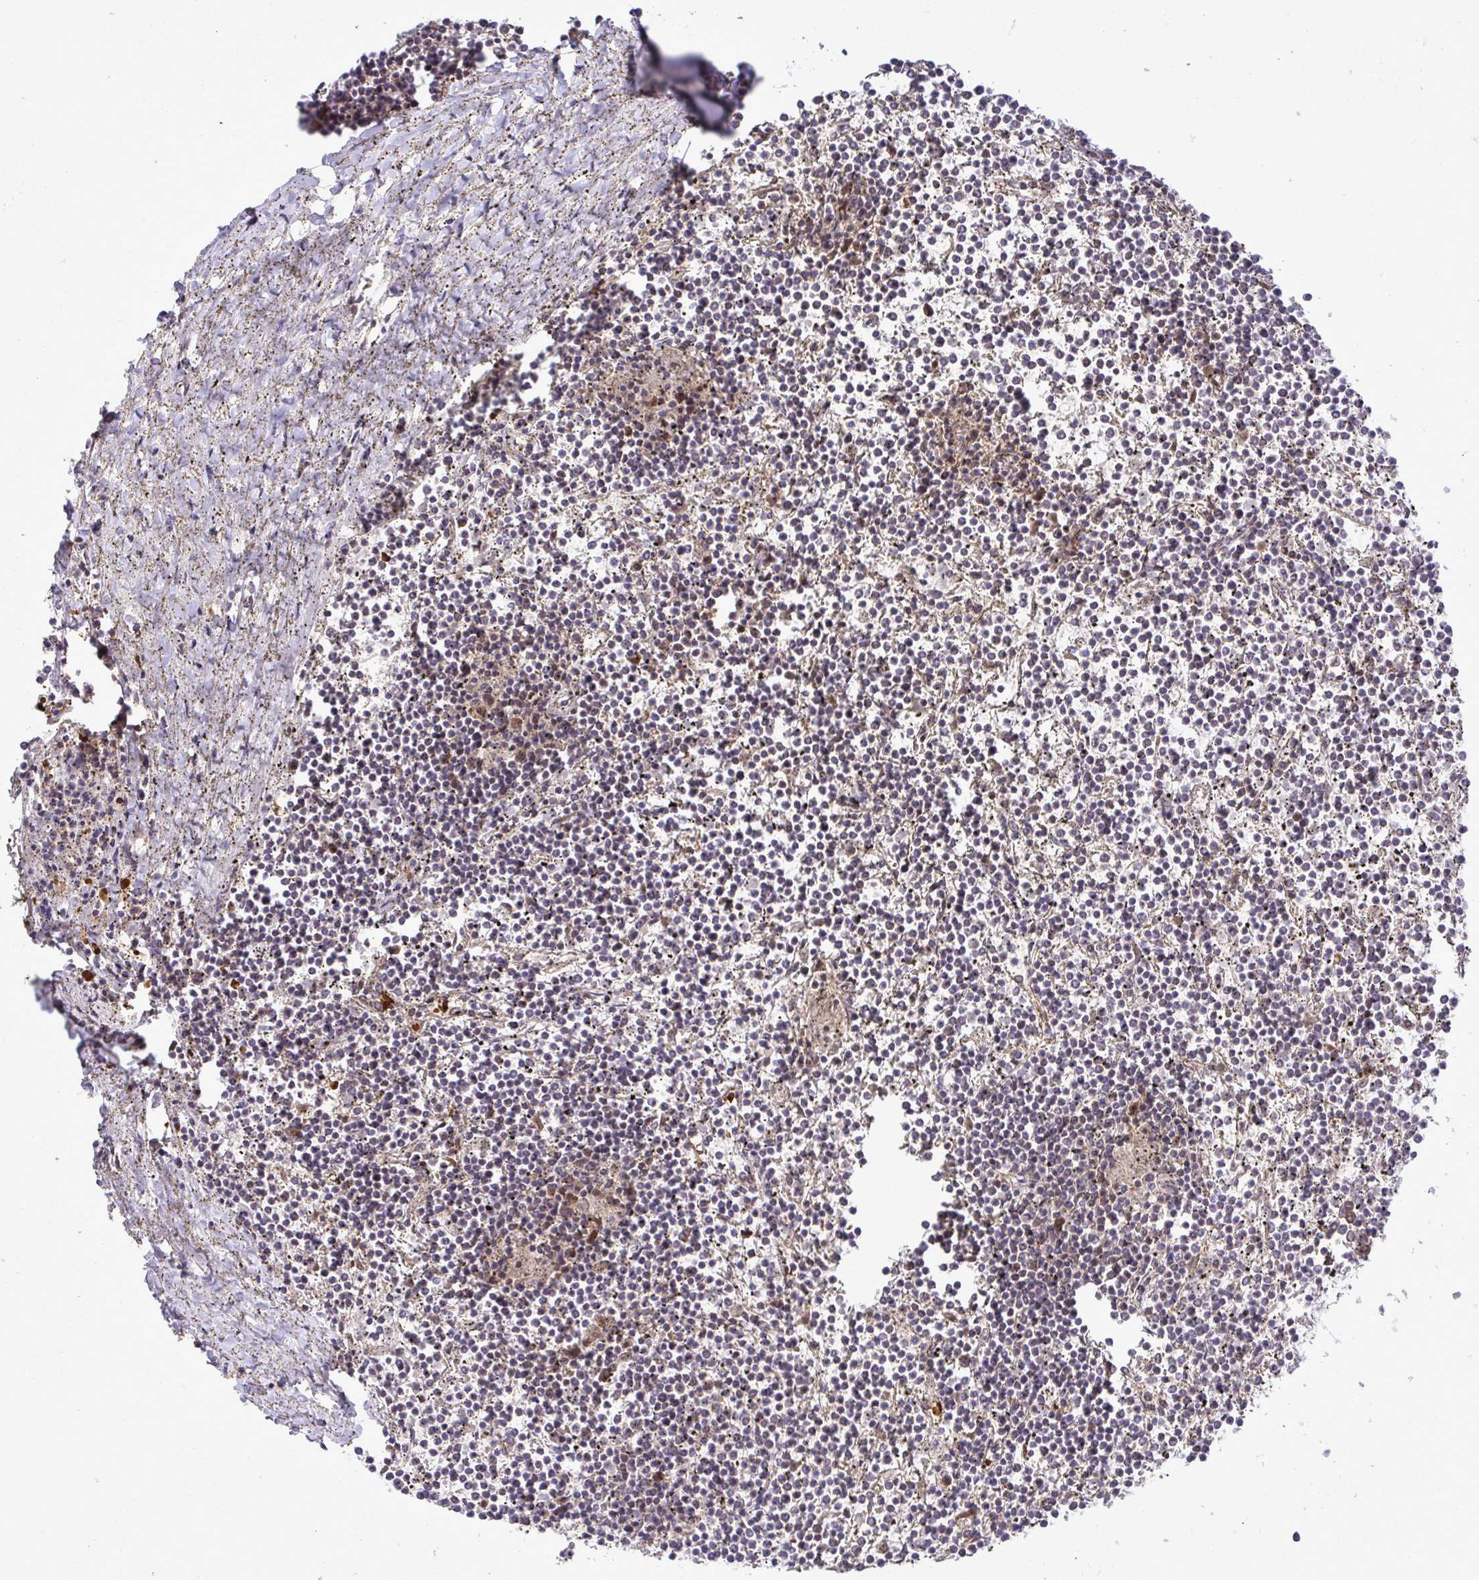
{"staining": {"intensity": "negative", "quantity": "none", "location": "none"}, "tissue": "lymphoma", "cell_type": "Tumor cells", "image_type": "cancer", "snomed": [{"axis": "morphology", "description": "Malignant lymphoma, non-Hodgkin's type, Low grade"}, {"axis": "topography", "description": "Spleen"}], "caption": "Lymphoma was stained to show a protein in brown. There is no significant expression in tumor cells.", "gene": "SLC9A6", "patient": {"sex": "female", "age": 19}}